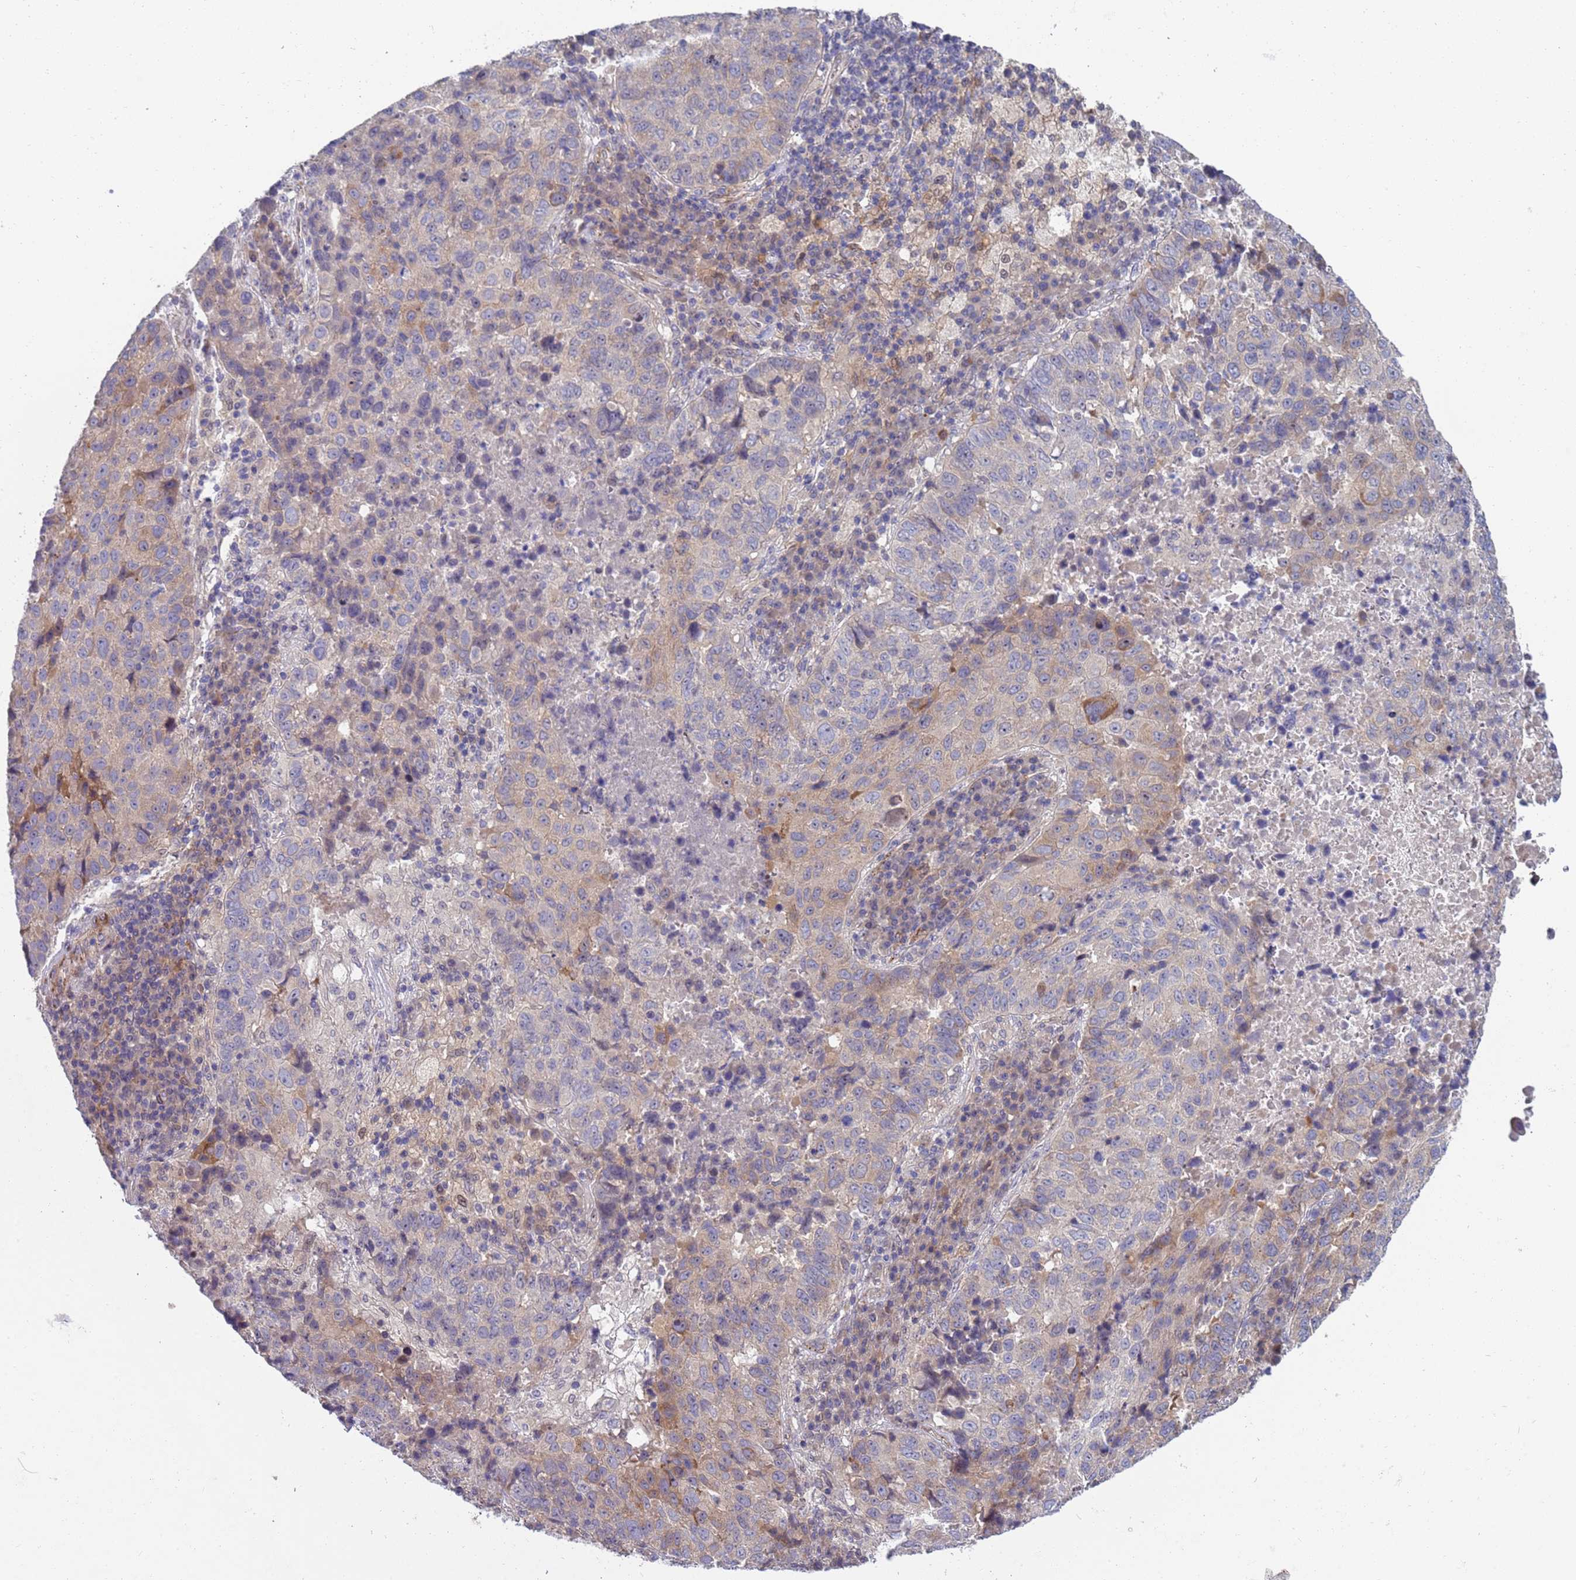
{"staining": {"intensity": "negative", "quantity": "none", "location": "none"}, "tissue": "lung cancer", "cell_type": "Tumor cells", "image_type": "cancer", "snomed": [{"axis": "morphology", "description": "Squamous cell carcinoma, NOS"}, {"axis": "topography", "description": "Lung"}], "caption": "DAB (3,3'-diaminobenzidine) immunohistochemical staining of lung cancer demonstrates no significant expression in tumor cells.", "gene": "ENOSF1", "patient": {"sex": "male", "age": 73}}